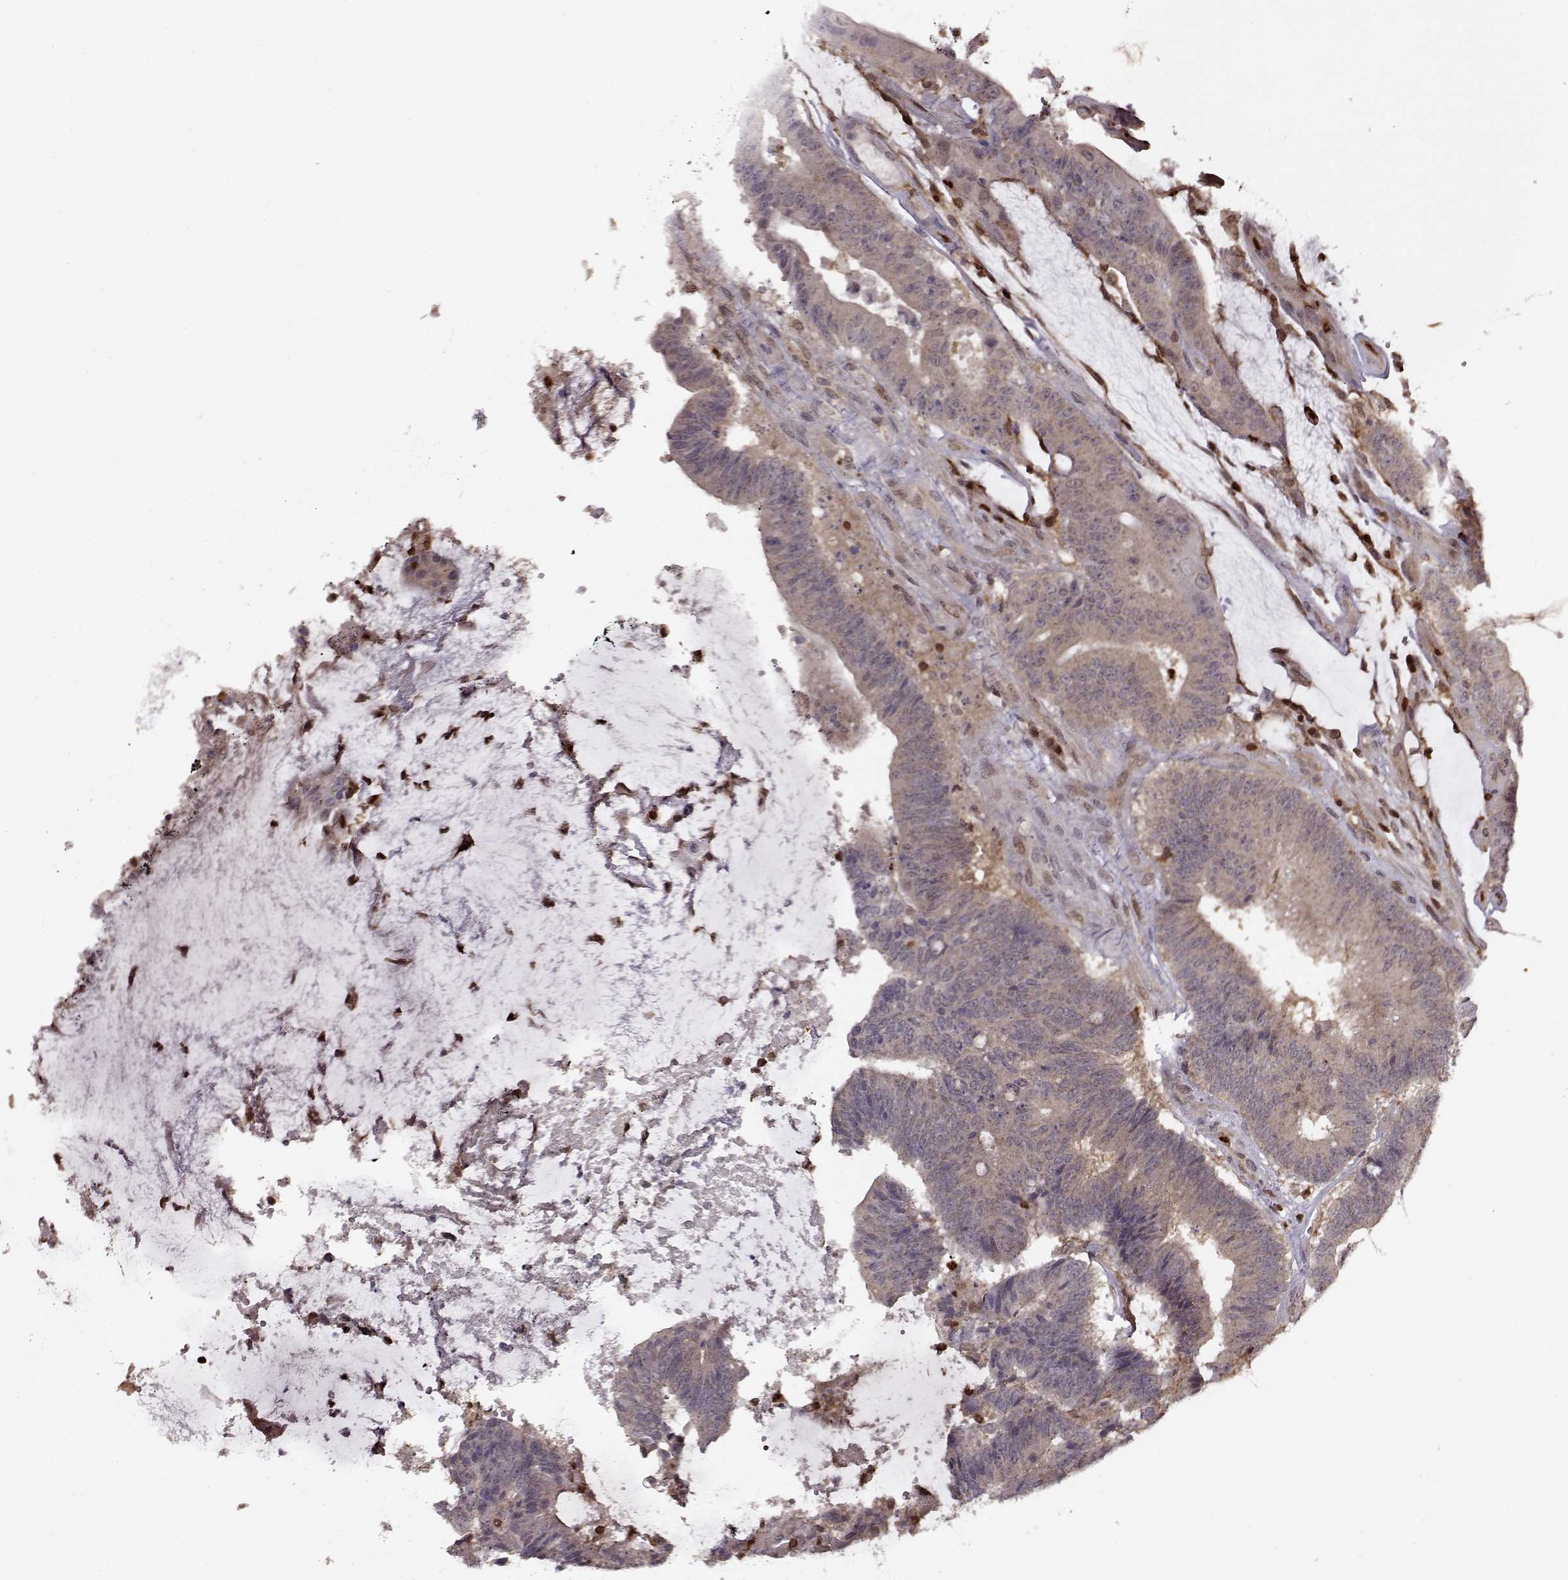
{"staining": {"intensity": "weak", "quantity": ">75%", "location": "cytoplasmic/membranous"}, "tissue": "colorectal cancer", "cell_type": "Tumor cells", "image_type": "cancer", "snomed": [{"axis": "morphology", "description": "Adenocarcinoma, NOS"}, {"axis": "topography", "description": "Colon"}], "caption": "IHC staining of colorectal cancer, which demonstrates low levels of weak cytoplasmic/membranous staining in about >75% of tumor cells indicating weak cytoplasmic/membranous protein staining. The staining was performed using DAB (brown) for protein detection and nuclei were counterstained in hematoxylin (blue).", "gene": "MFSD1", "patient": {"sex": "female", "age": 43}}